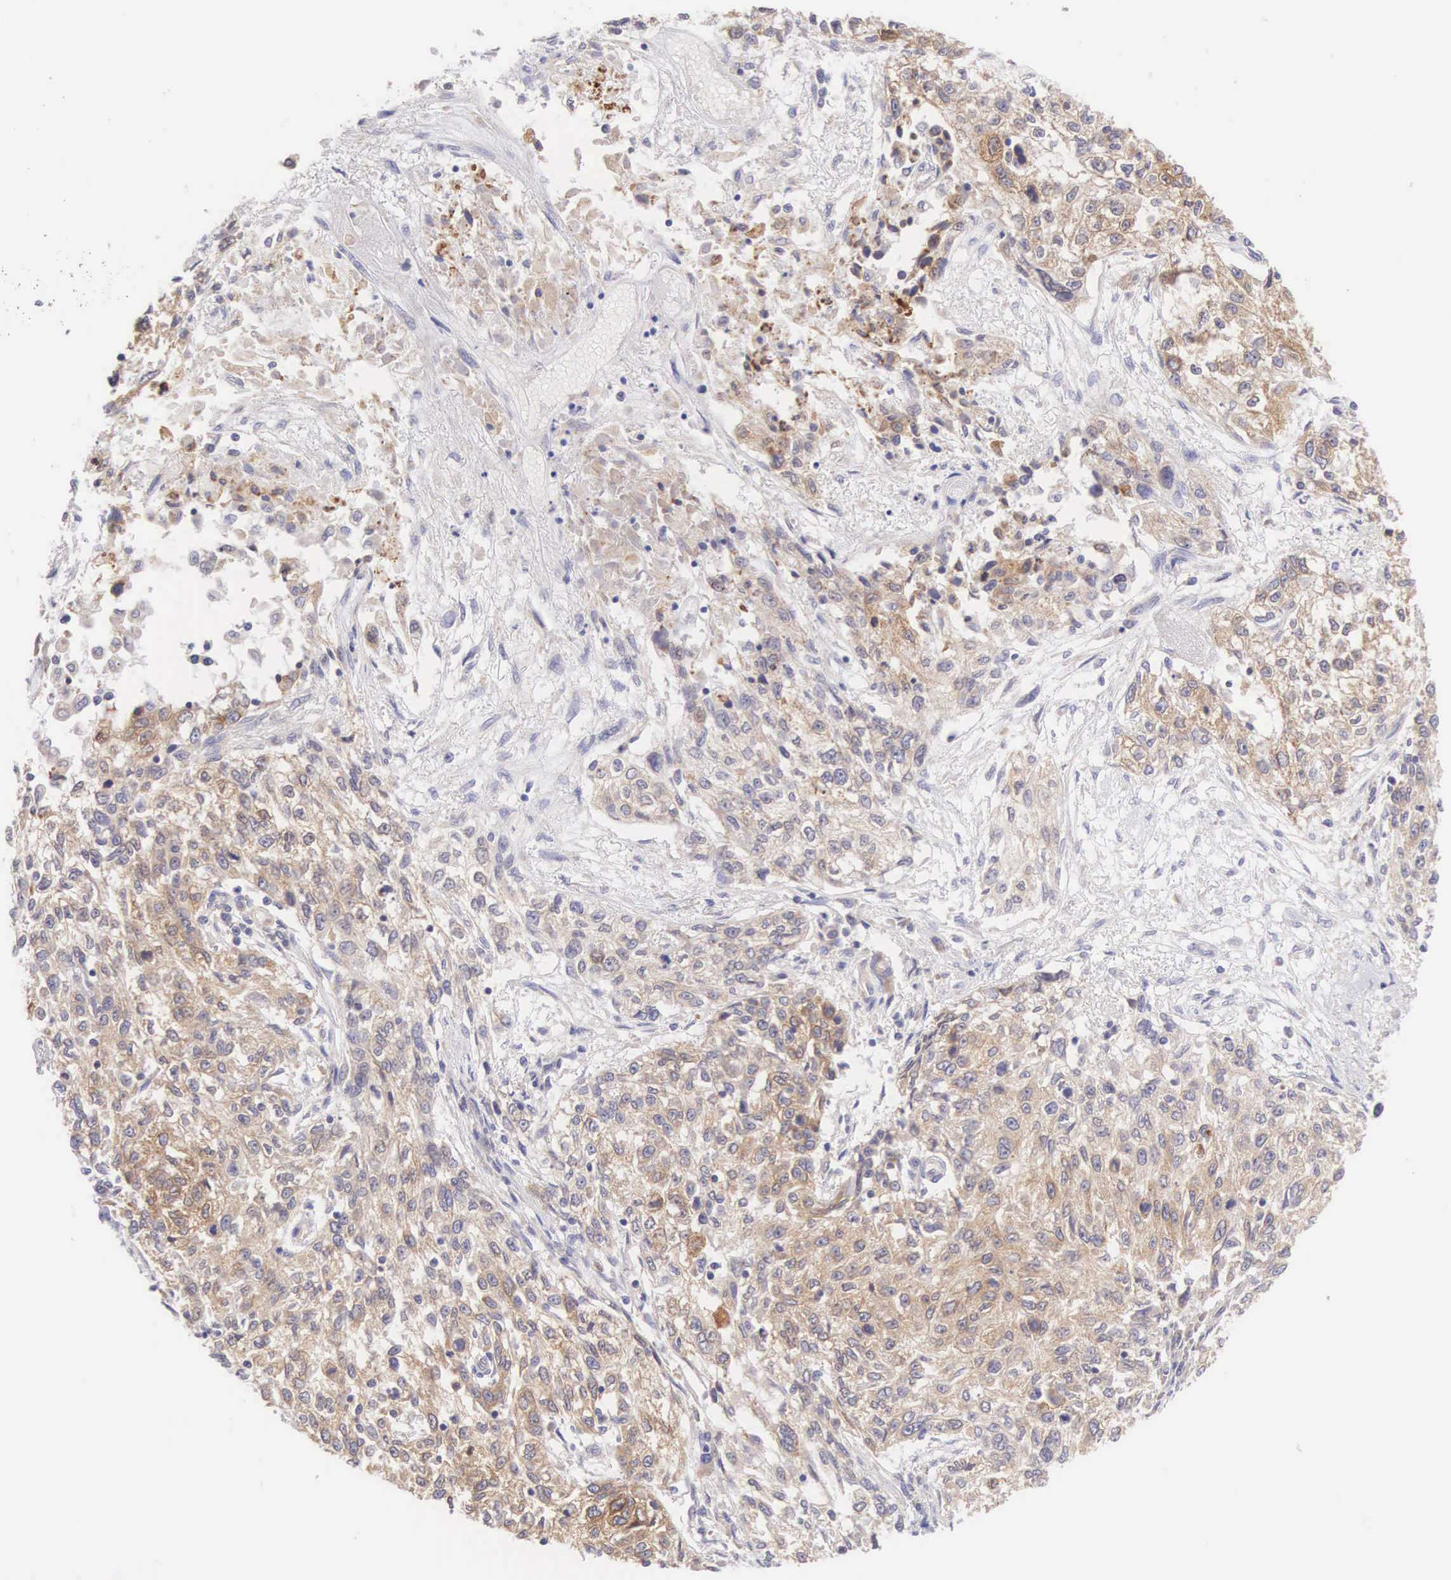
{"staining": {"intensity": "weak", "quantity": ">75%", "location": "cytoplasmic/membranous"}, "tissue": "cervical cancer", "cell_type": "Tumor cells", "image_type": "cancer", "snomed": [{"axis": "morphology", "description": "Squamous cell carcinoma, NOS"}, {"axis": "topography", "description": "Cervix"}], "caption": "DAB (3,3'-diaminobenzidine) immunohistochemical staining of cervical cancer shows weak cytoplasmic/membranous protein expression in approximately >75% of tumor cells. (Brightfield microscopy of DAB IHC at high magnification).", "gene": "NSDHL", "patient": {"sex": "female", "age": 57}}